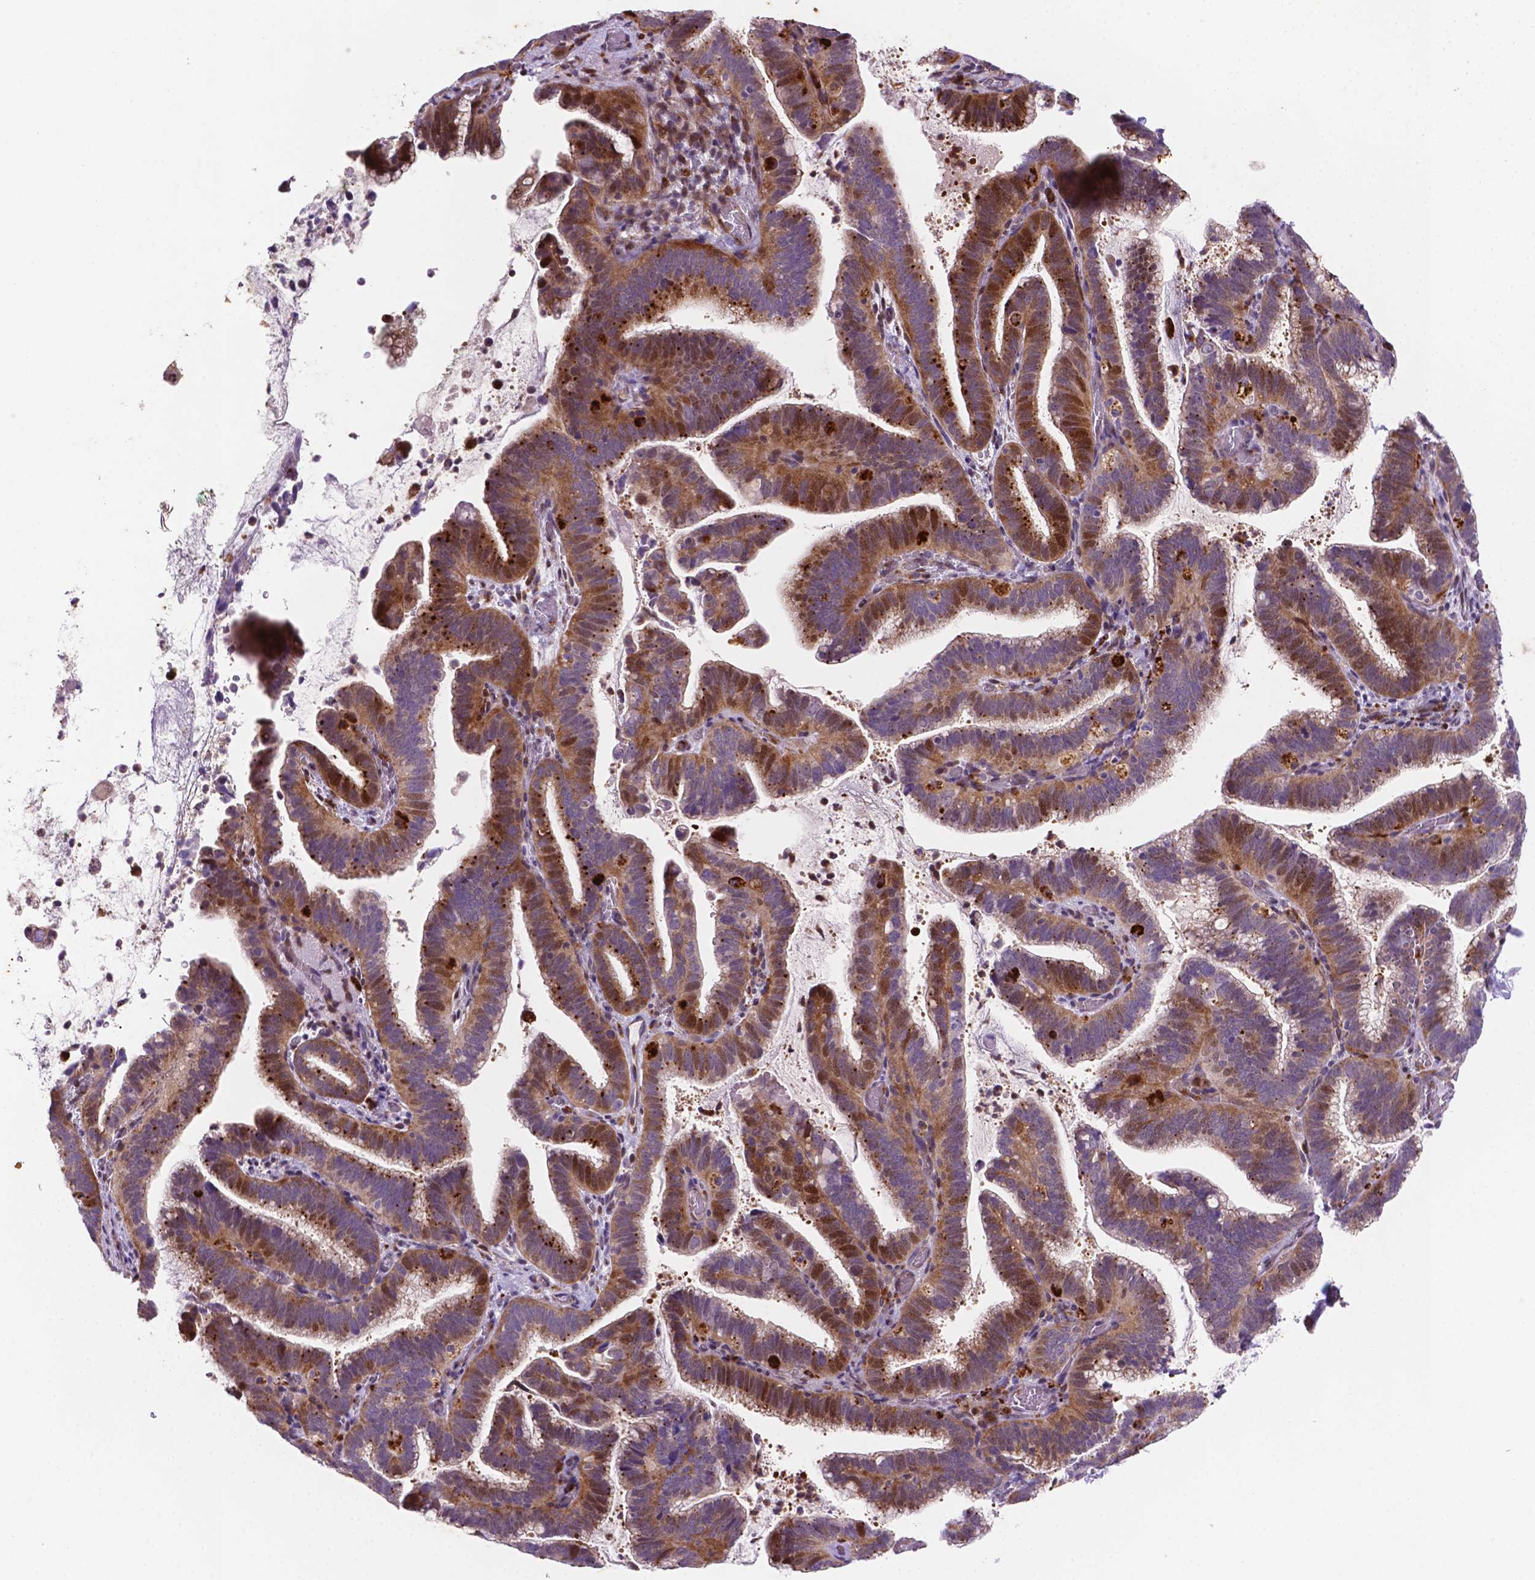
{"staining": {"intensity": "moderate", "quantity": "25%-75%", "location": "cytoplasmic/membranous,nuclear"}, "tissue": "cervical cancer", "cell_type": "Tumor cells", "image_type": "cancer", "snomed": [{"axis": "morphology", "description": "Adenocarcinoma, NOS"}, {"axis": "topography", "description": "Cervix"}], "caption": "Cervical cancer (adenocarcinoma) stained with DAB IHC shows medium levels of moderate cytoplasmic/membranous and nuclear positivity in approximately 25%-75% of tumor cells.", "gene": "TM4SF20", "patient": {"sex": "female", "age": 61}}